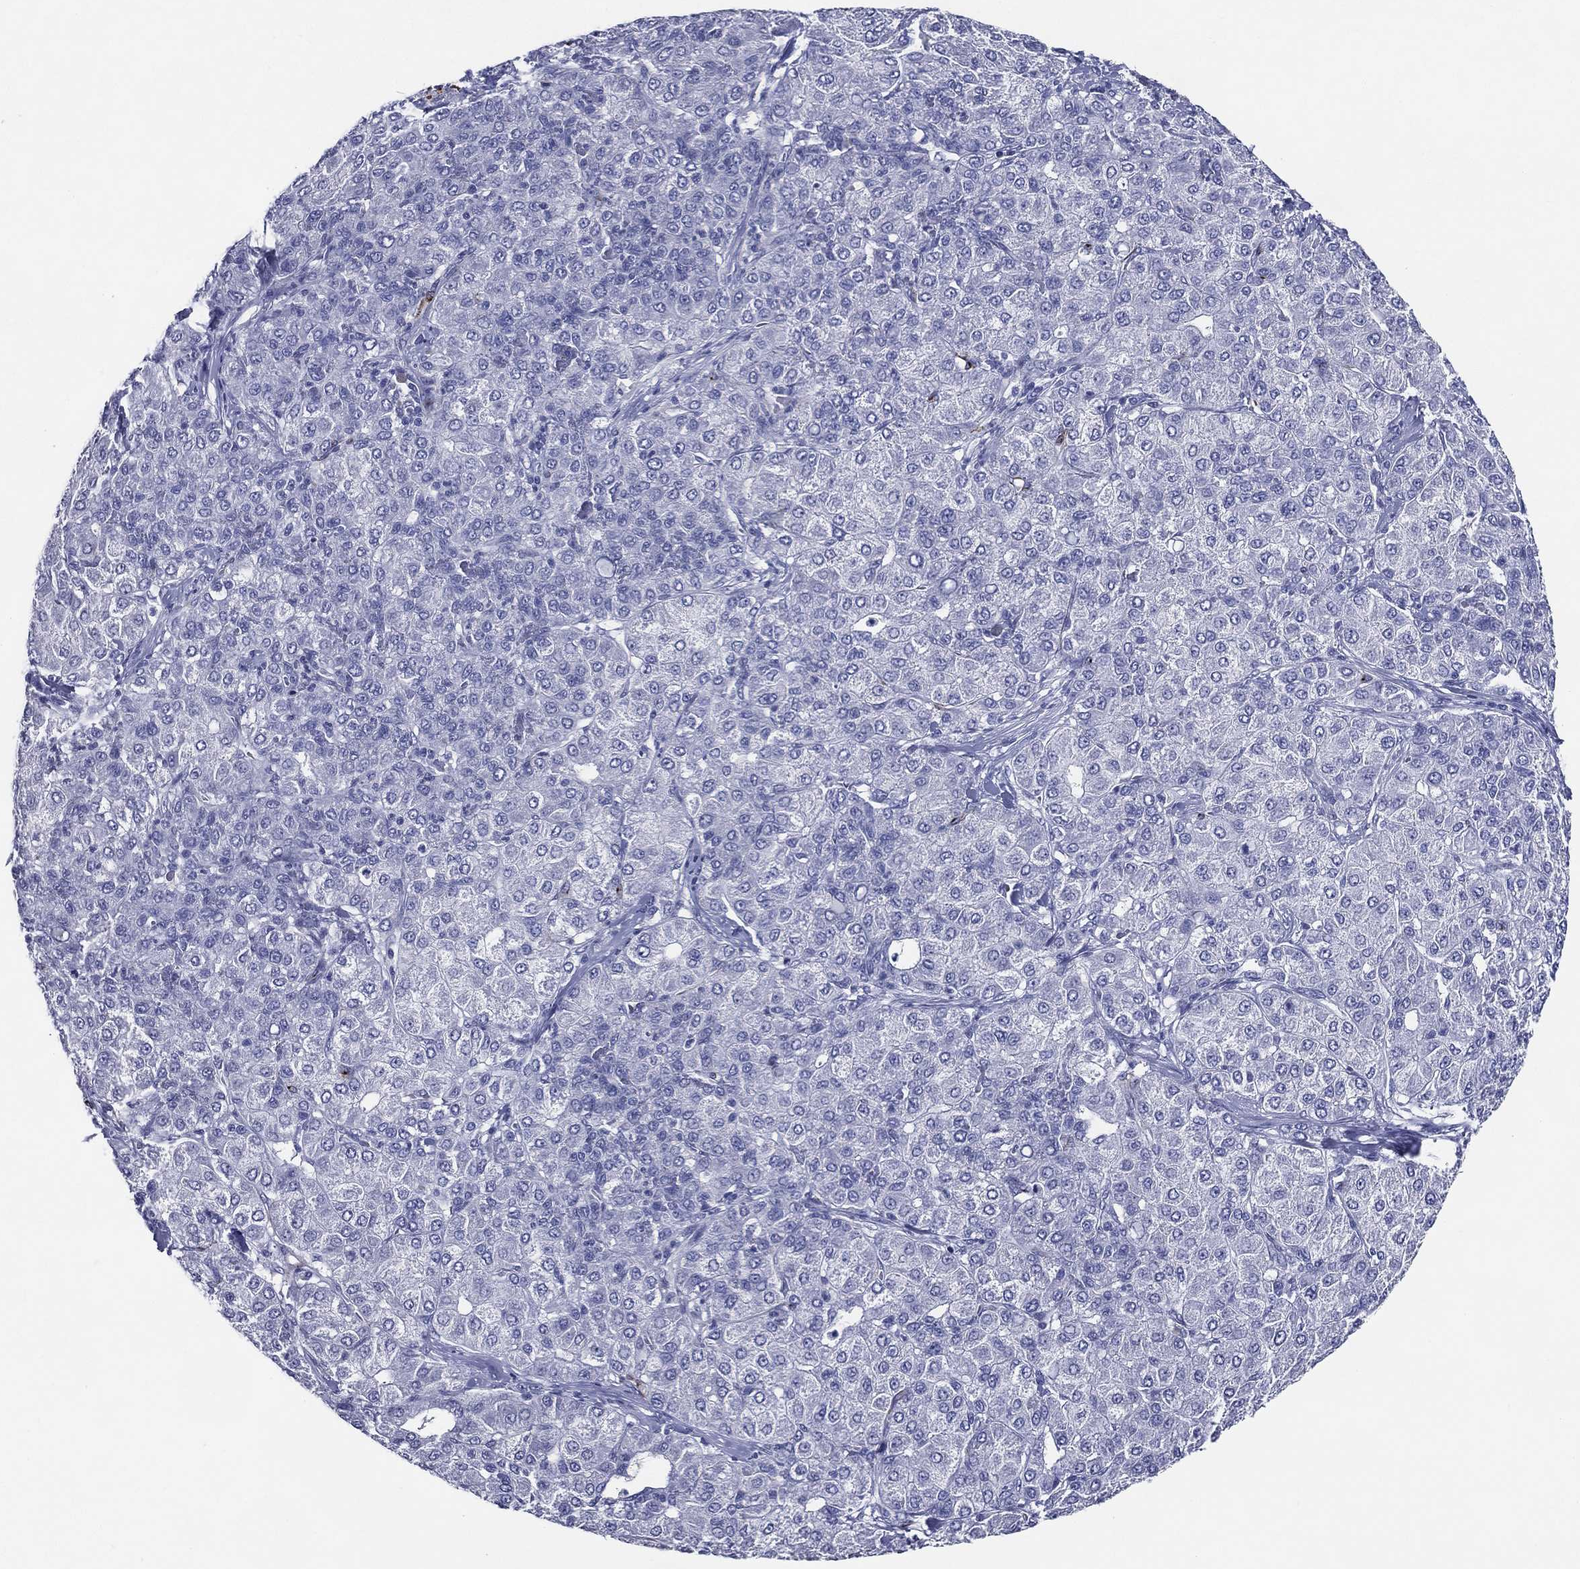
{"staining": {"intensity": "negative", "quantity": "none", "location": "none"}, "tissue": "liver cancer", "cell_type": "Tumor cells", "image_type": "cancer", "snomed": [{"axis": "morphology", "description": "Carcinoma, Hepatocellular, NOS"}, {"axis": "topography", "description": "Liver"}], "caption": "The histopathology image displays no staining of tumor cells in liver cancer.", "gene": "ACE2", "patient": {"sex": "male", "age": 65}}